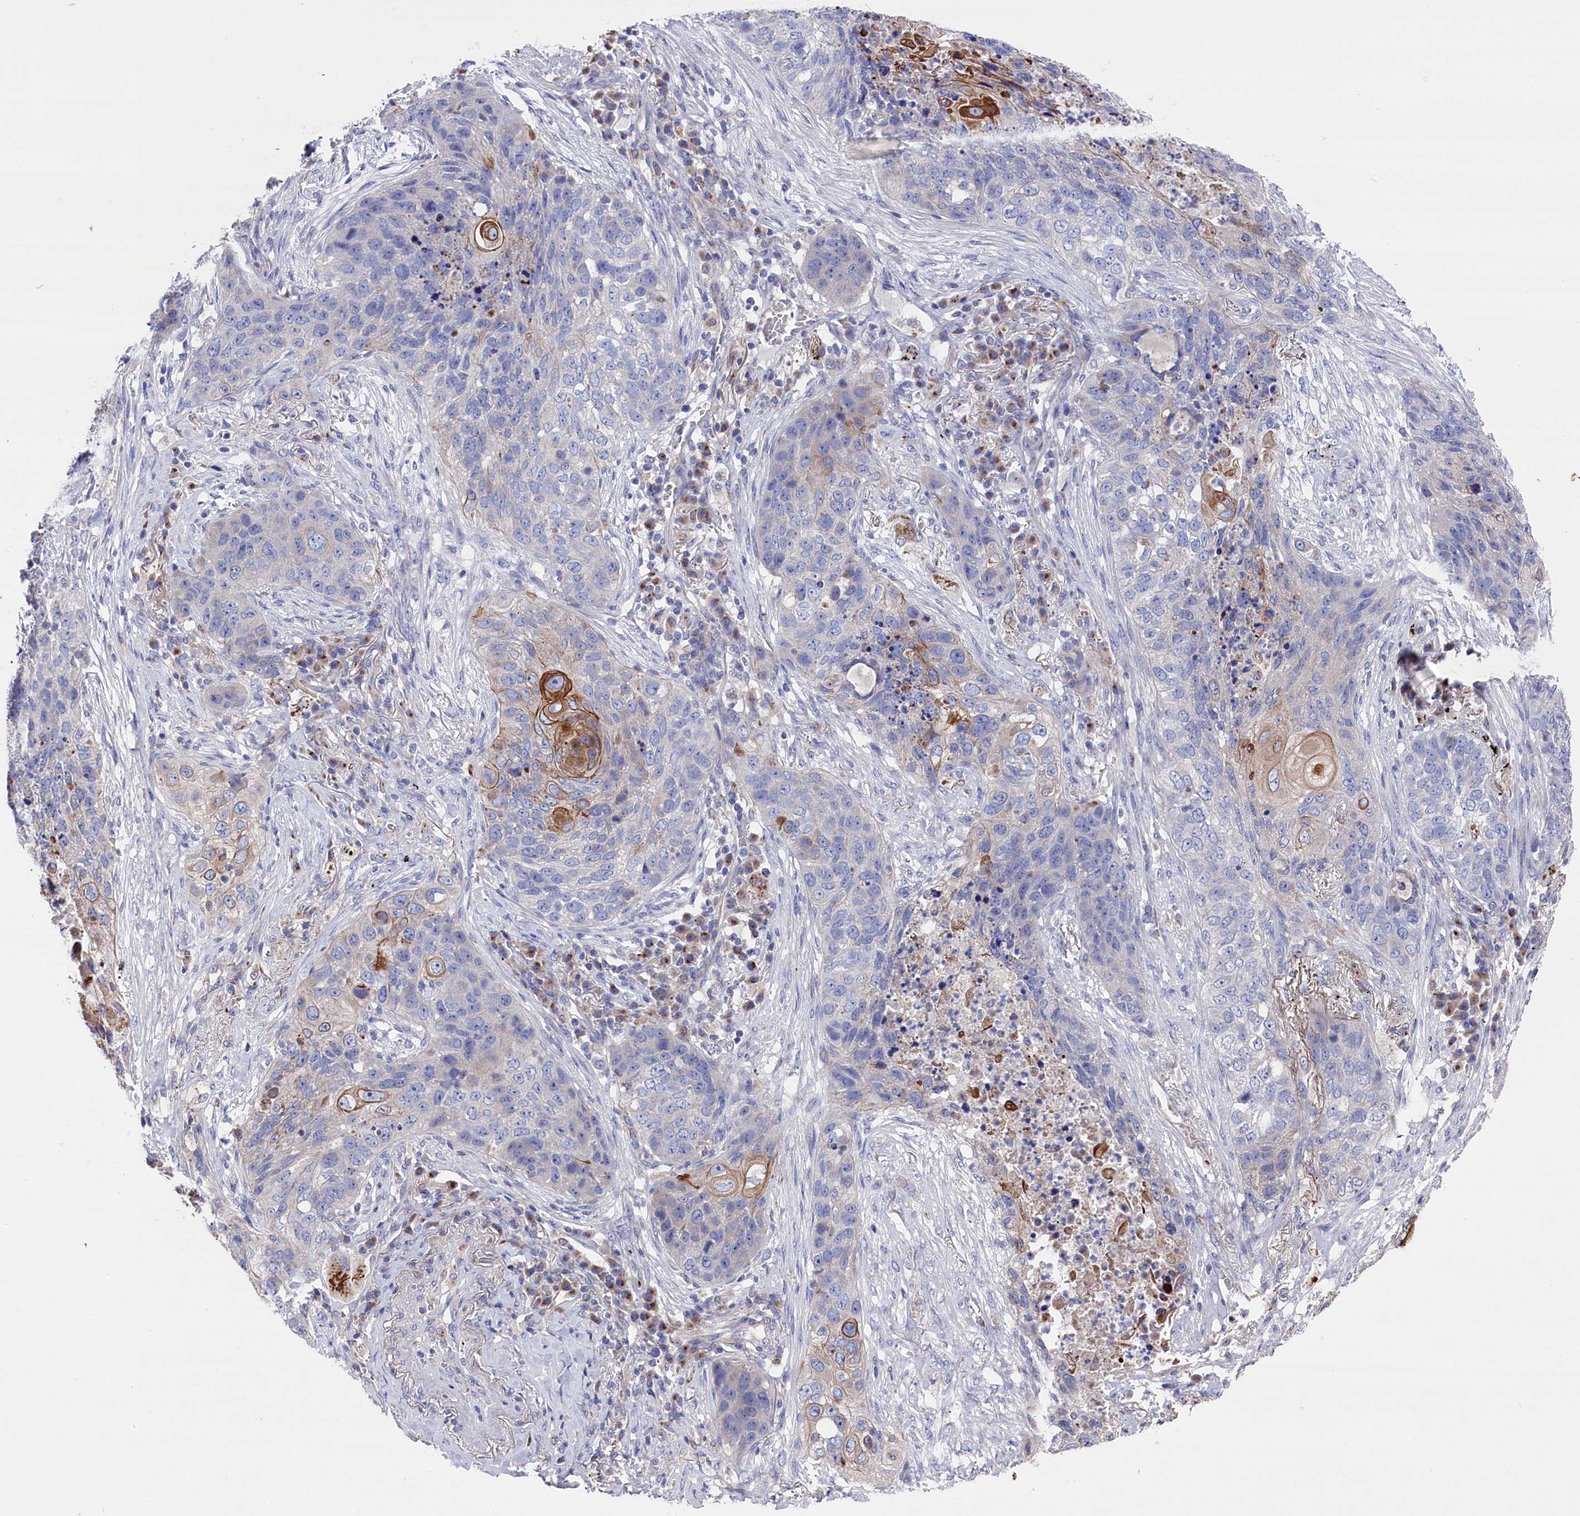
{"staining": {"intensity": "moderate", "quantity": "<25%", "location": "cytoplasmic/membranous"}, "tissue": "lung cancer", "cell_type": "Tumor cells", "image_type": "cancer", "snomed": [{"axis": "morphology", "description": "Squamous cell carcinoma, NOS"}, {"axis": "topography", "description": "Lung"}], "caption": "The image shows a brown stain indicating the presence of a protein in the cytoplasmic/membranous of tumor cells in squamous cell carcinoma (lung). The protein of interest is stained brown, and the nuclei are stained in blue (DAB IHC with brightfield microscopy, high magnification).", "gene": "GPR108", "patient": {"sex": "female", "age": 63}}